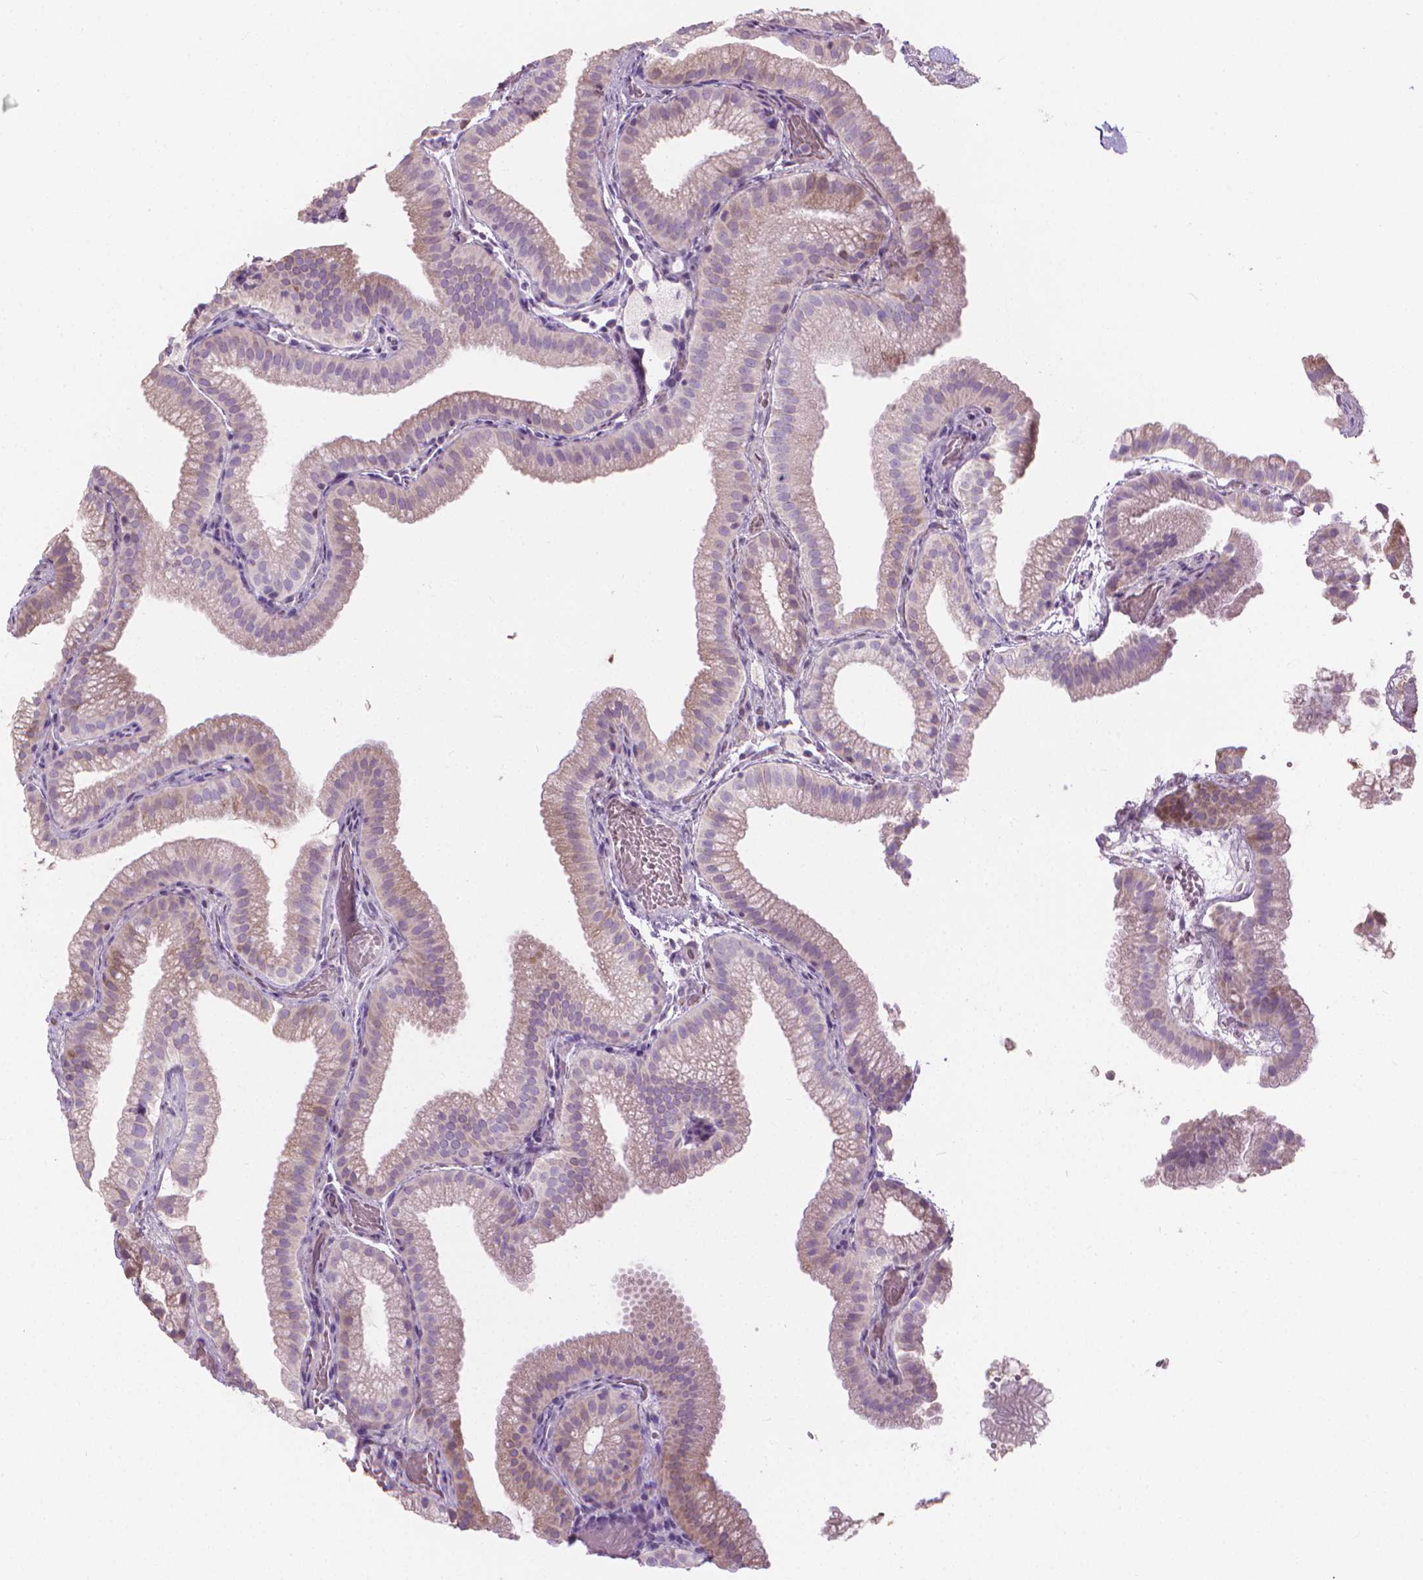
{"staining": {"intensity": "weak", "quantity": "<25%", "location": "cytoplasmic/membranous"}, "tissue": "gallbladder", "cell_type": "Glandular cells", "image_type": "normal", "snomed": [{"axis": "morphology", "description": "Normal tissue, NOS"}, {"axis": "topography", "description": "Gallbladder"}], "caption": "An immunohistochemistry photomicrograph of normal gallbladder is shown. There is no staining in glandular cells of gallbladder. (DAB IHC visualized using brightfield microscopy, high magnification).", "gene": "CABCOCO1", "patient": {"sex": "female", "age": 63}}